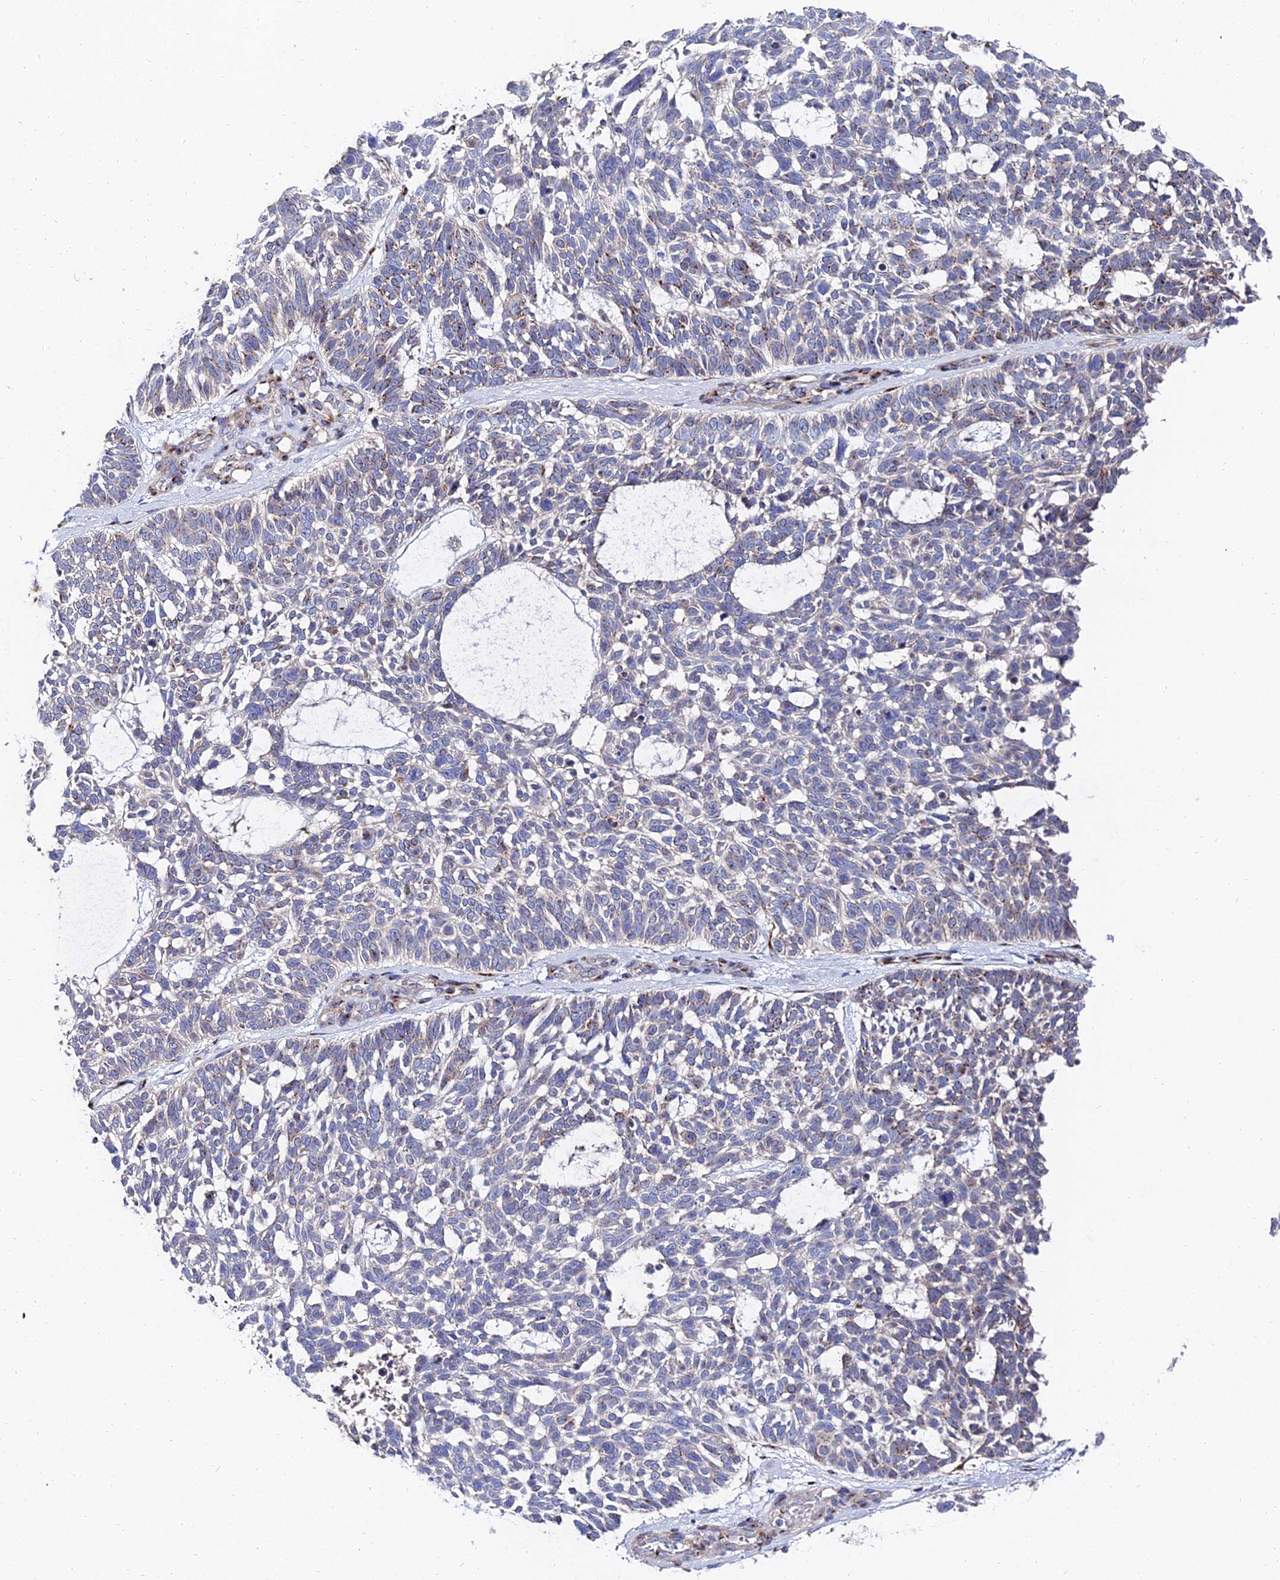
{"staining": {"intensity": "weak", "quantity": "25%-75%", "location": "cytoplasmic/membranous"}, "tissue": "skin cancer", "cell_type": "Tumor cells", "image_type": "cancer", "snomed": [{"axis": "morphology", "description": "Basal cell carcinoma"}, {"axis": "topography", "description": "Skin"}], "caption": "Immunohistochemistry staining of skin basal cell carcinoma, which reveals low levels of weak cytoplasmic/membranous staining in about 25%-75% of tumor cells indicating weak cytoplasmic/membranous protein positivity. The staining was performed using DAB (3,3'-diaminobenzidine) (brown) for protein detection and nuclei were counterstained in hematoxylin (blue).", "gene": "BORCS8", "patient": {"sex": "male", "age": 88}}